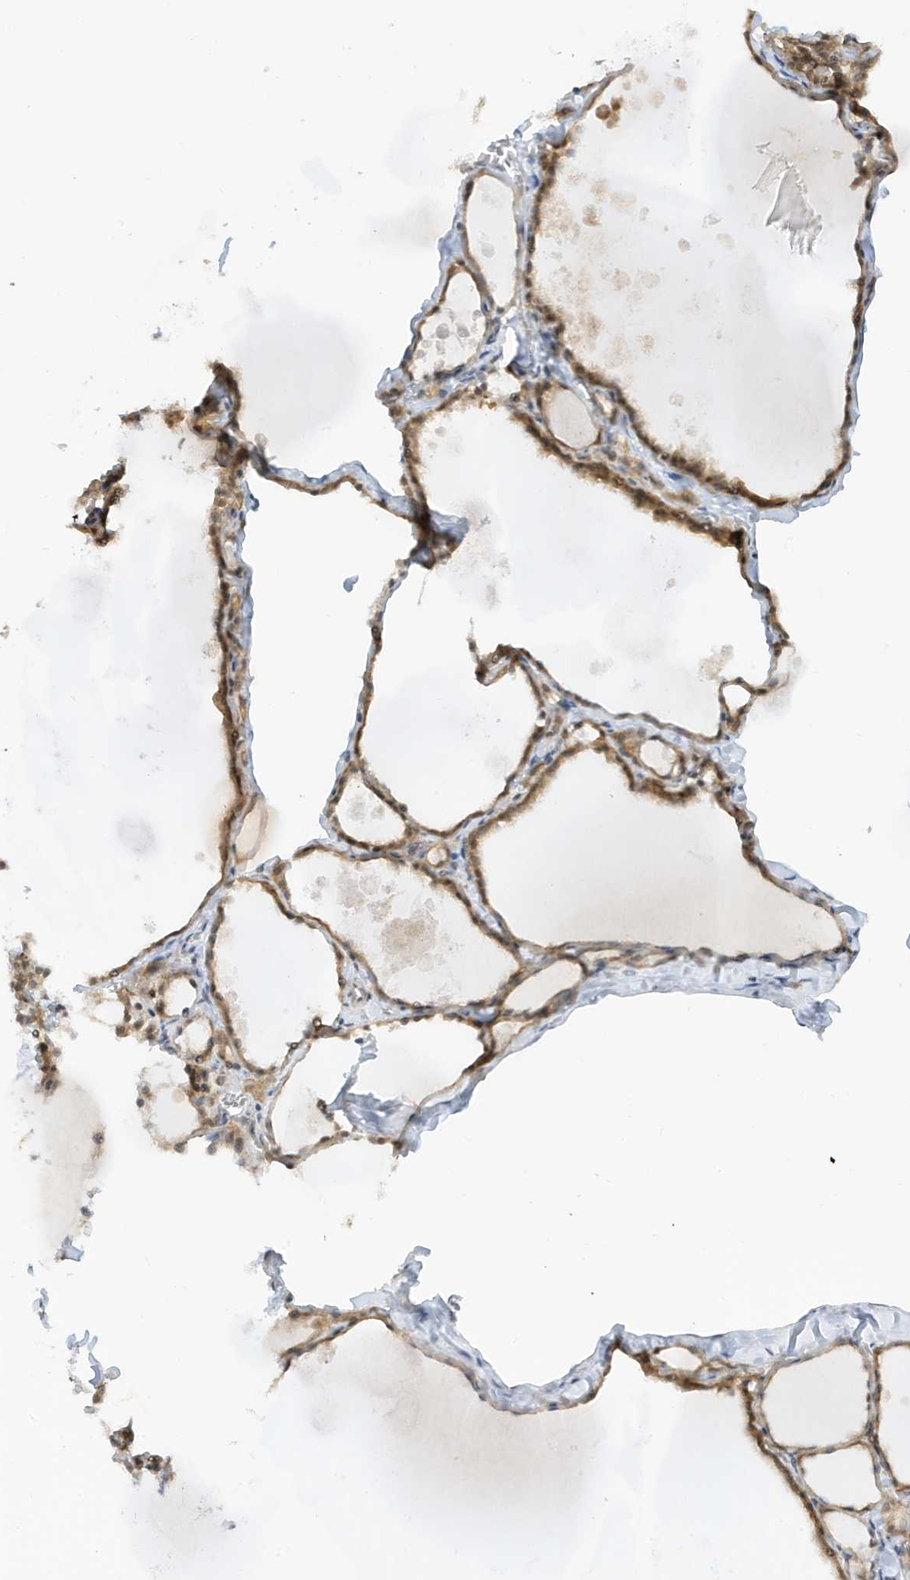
{"staining": {"intensity": "moderate", "quantity": ">75%", "location": "cytoplasmic/membranous,nuclear"}, "tissue": "thyroid gland", "cell_type": "Glandular cells", "image_type": "normal", "snomed": [{"axis": "morphology", "description": "Normal tissue, NOS"}, {"axis": "topography", "description": "Thyroid gland"}], "caption": "A medium amount of moderate cytoplasmic/membranous,nuclear expression is seen in approximately >75% of glandular cells in normal thyroid gland. (DAB IHC, brown staining for protein, blue staining for nuclei).", "gene": "TAB3", "patient": {"sex": "male", "age": 56}}